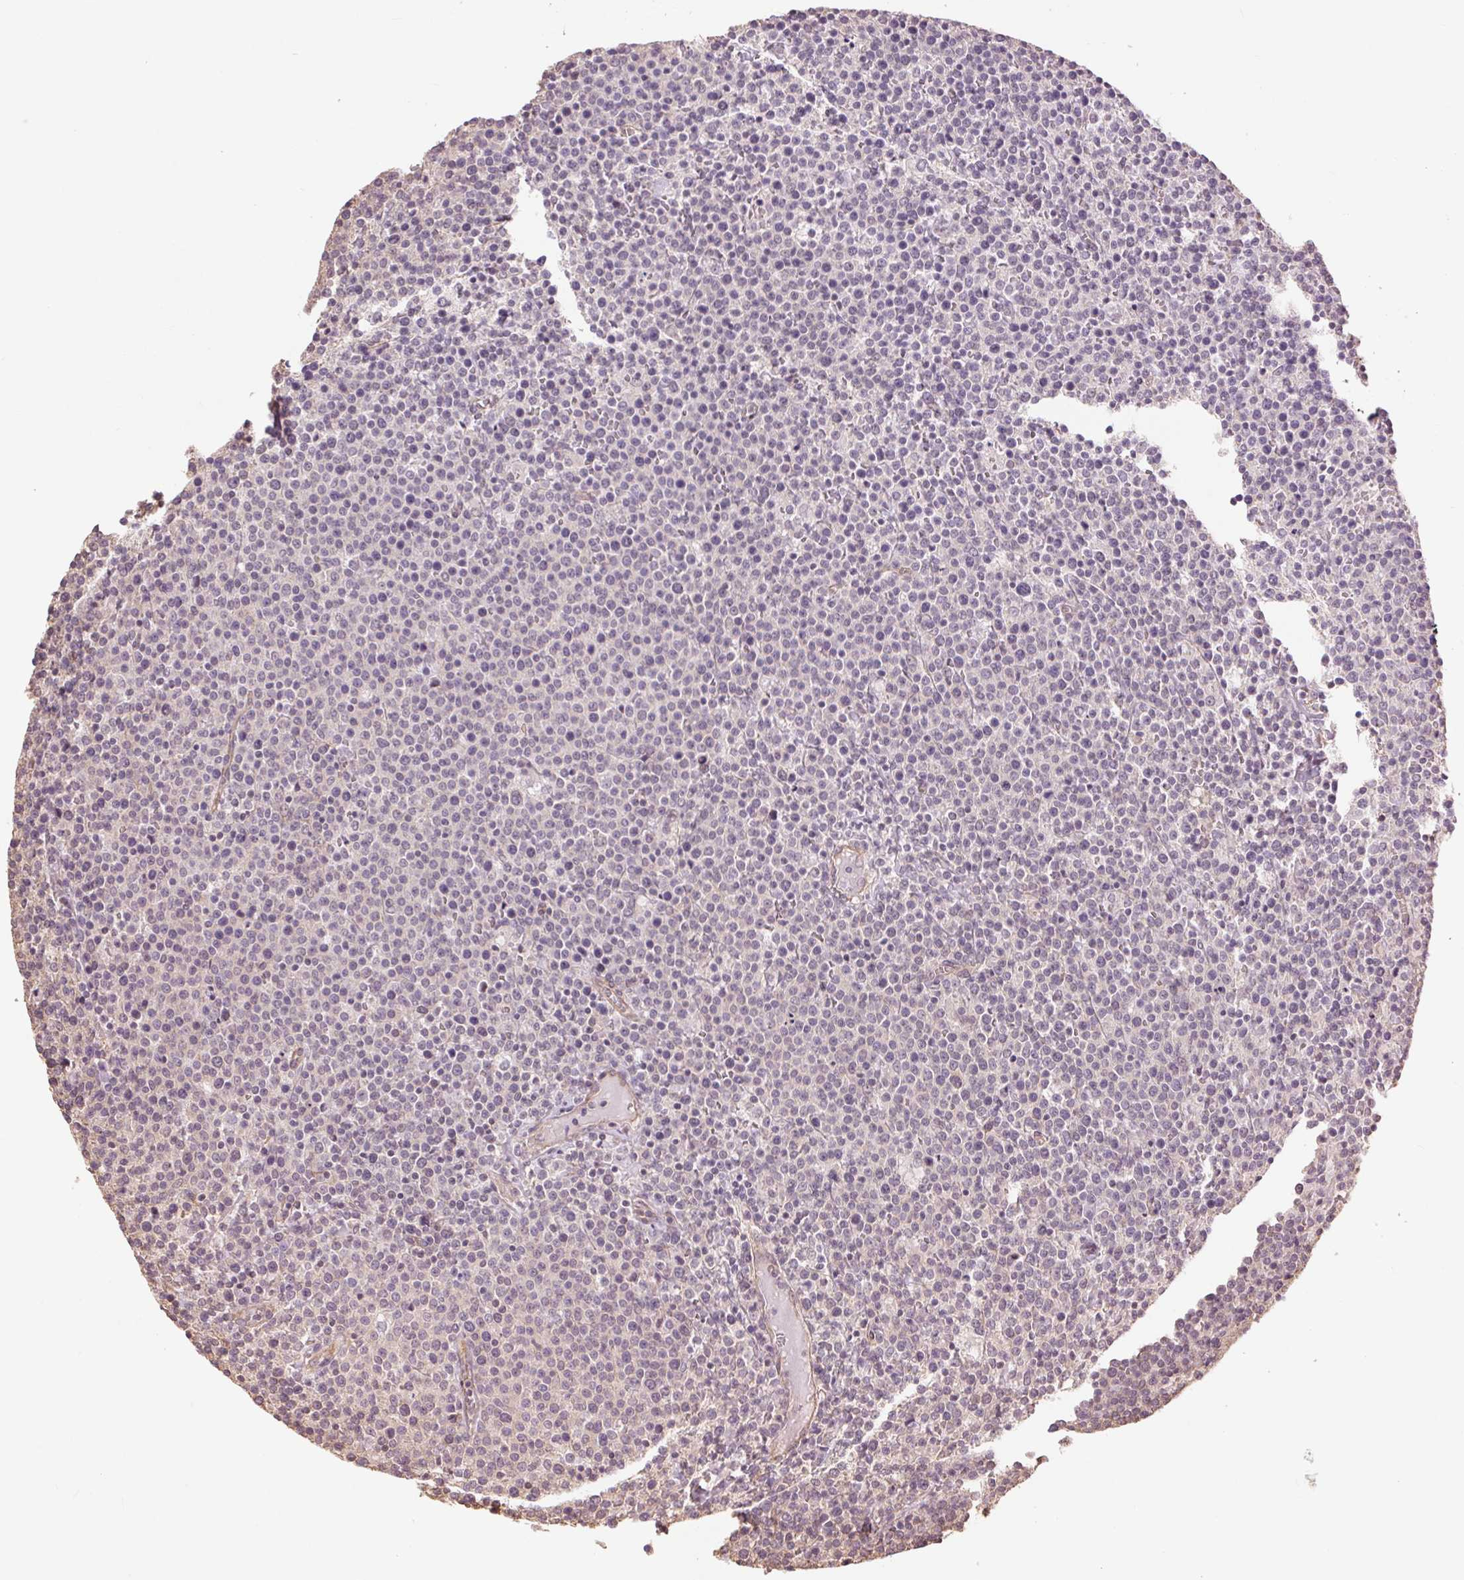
{"staining": {"intensity": "negative", "quantity": "none", "location": "none"}, "tissue": "lymphoma", "cell_type": "Tumor cells", "image_type": "cancer", "snomed": [{"axis": "morphology", "description": "Malignant lymphoma, non-Hodgkin's type, High grade"}, {"axis": "topography", "description": "Lymph node"}], "caption": "Tumor cells are negative for protein expression in human malignant lymphoma, non-Hodgkin's type (high-grade).", "gene": "PALM", "patient": {"sex": "male", "age": 61}}